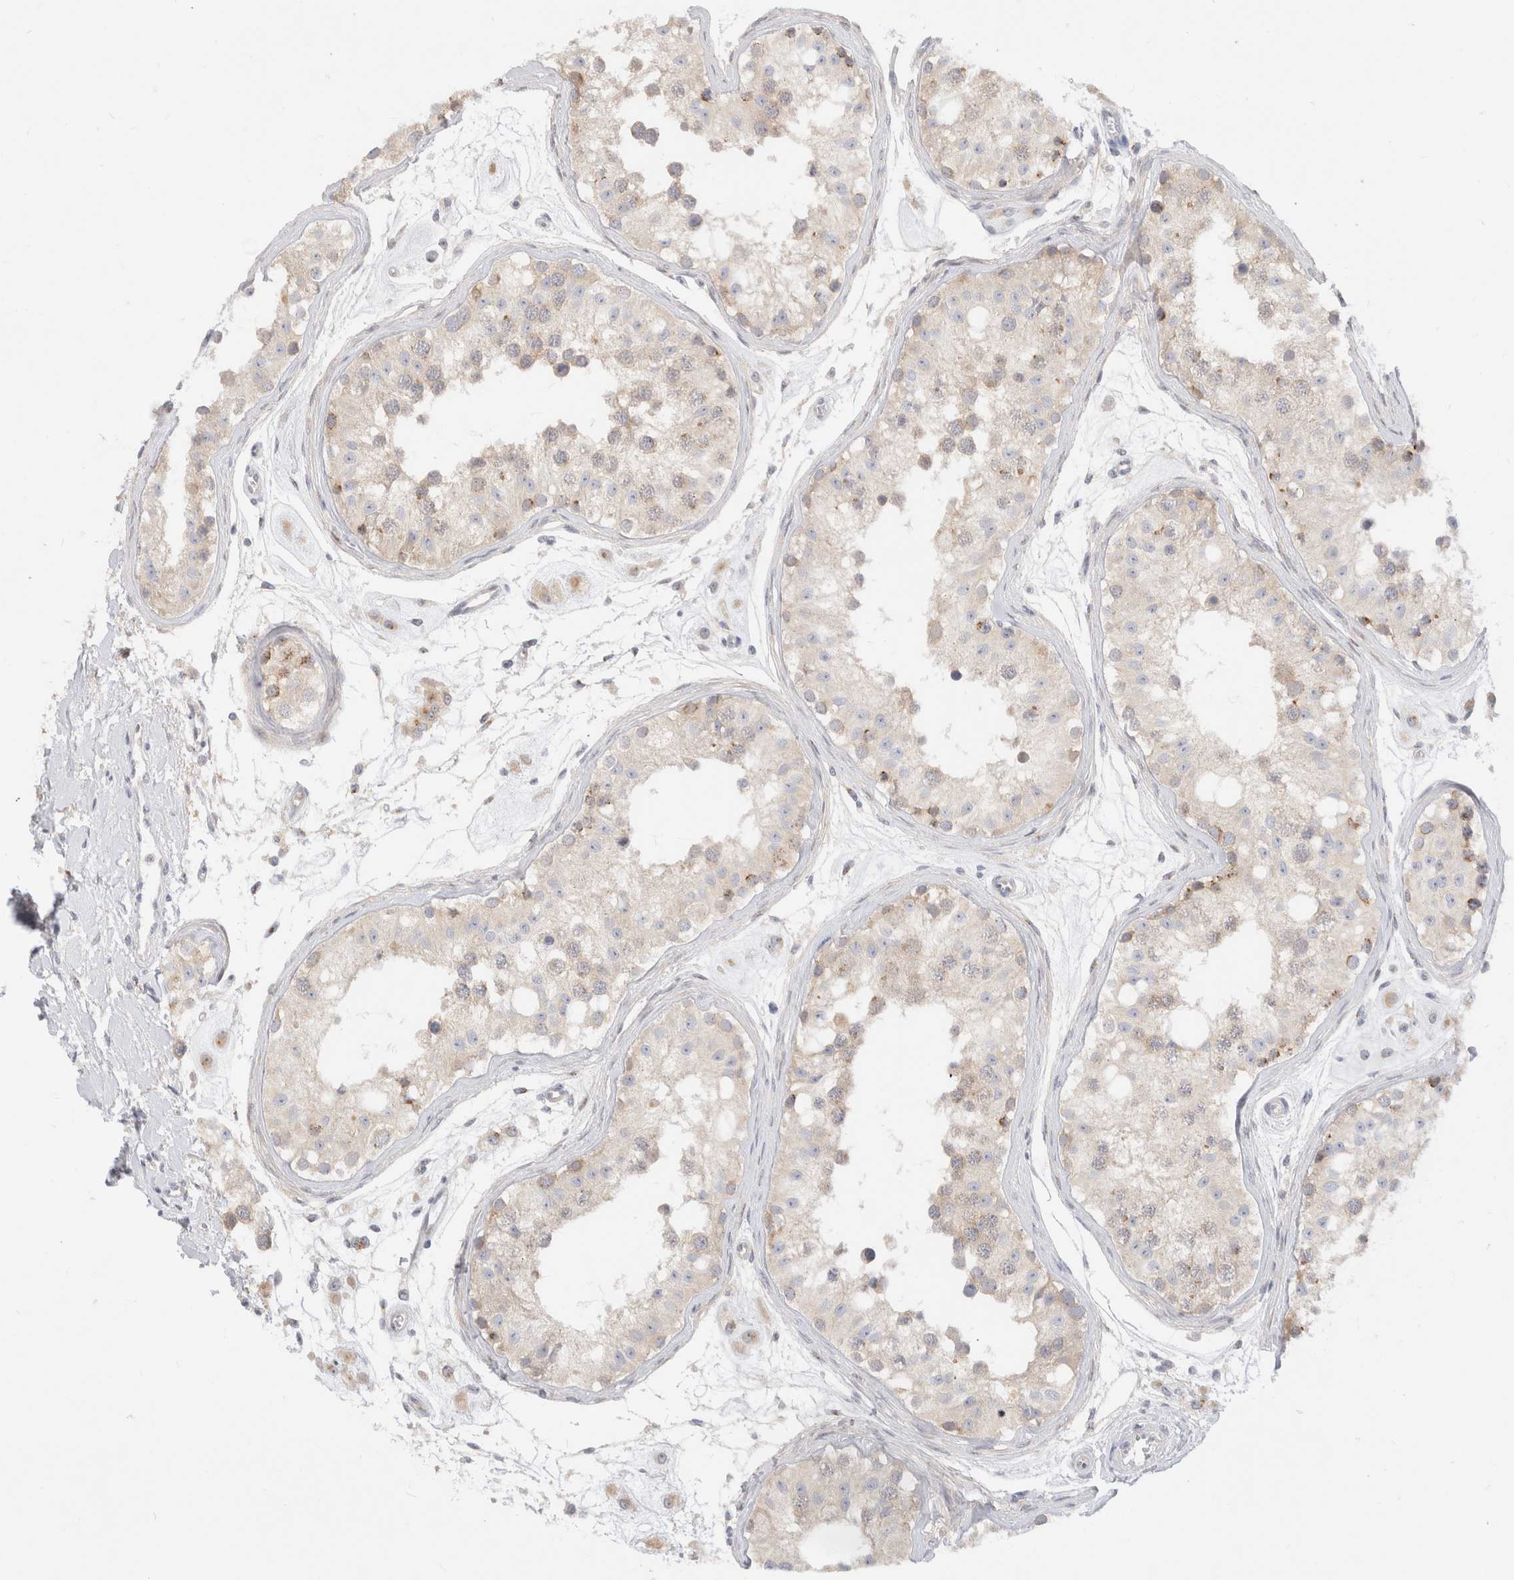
{"staining": {"intensity": "moderate", "quantity": "25%-75%", "location": "cytoplasmic/membranous"}, "tissue": "testis", "cell_type": "Cells in seminiferous ducts", "image_type": "normal", "snomed": [{"axis": "morphology", "description": "Normal tissue, NOS"}, {"axis": "morphology", "description": "Adenocarcinoma, metastatic, NOS"}, {"axis": "topography", "description": "Testis"}], "caption": "IHC of normal testis reveals medium levels of moderate cytoplasmic/membranous expression in approximately 25%-75% of cells in seminiferous ducts.", "gene": "EFCAB13", "patient": {"sex": "male", "age": 26}}